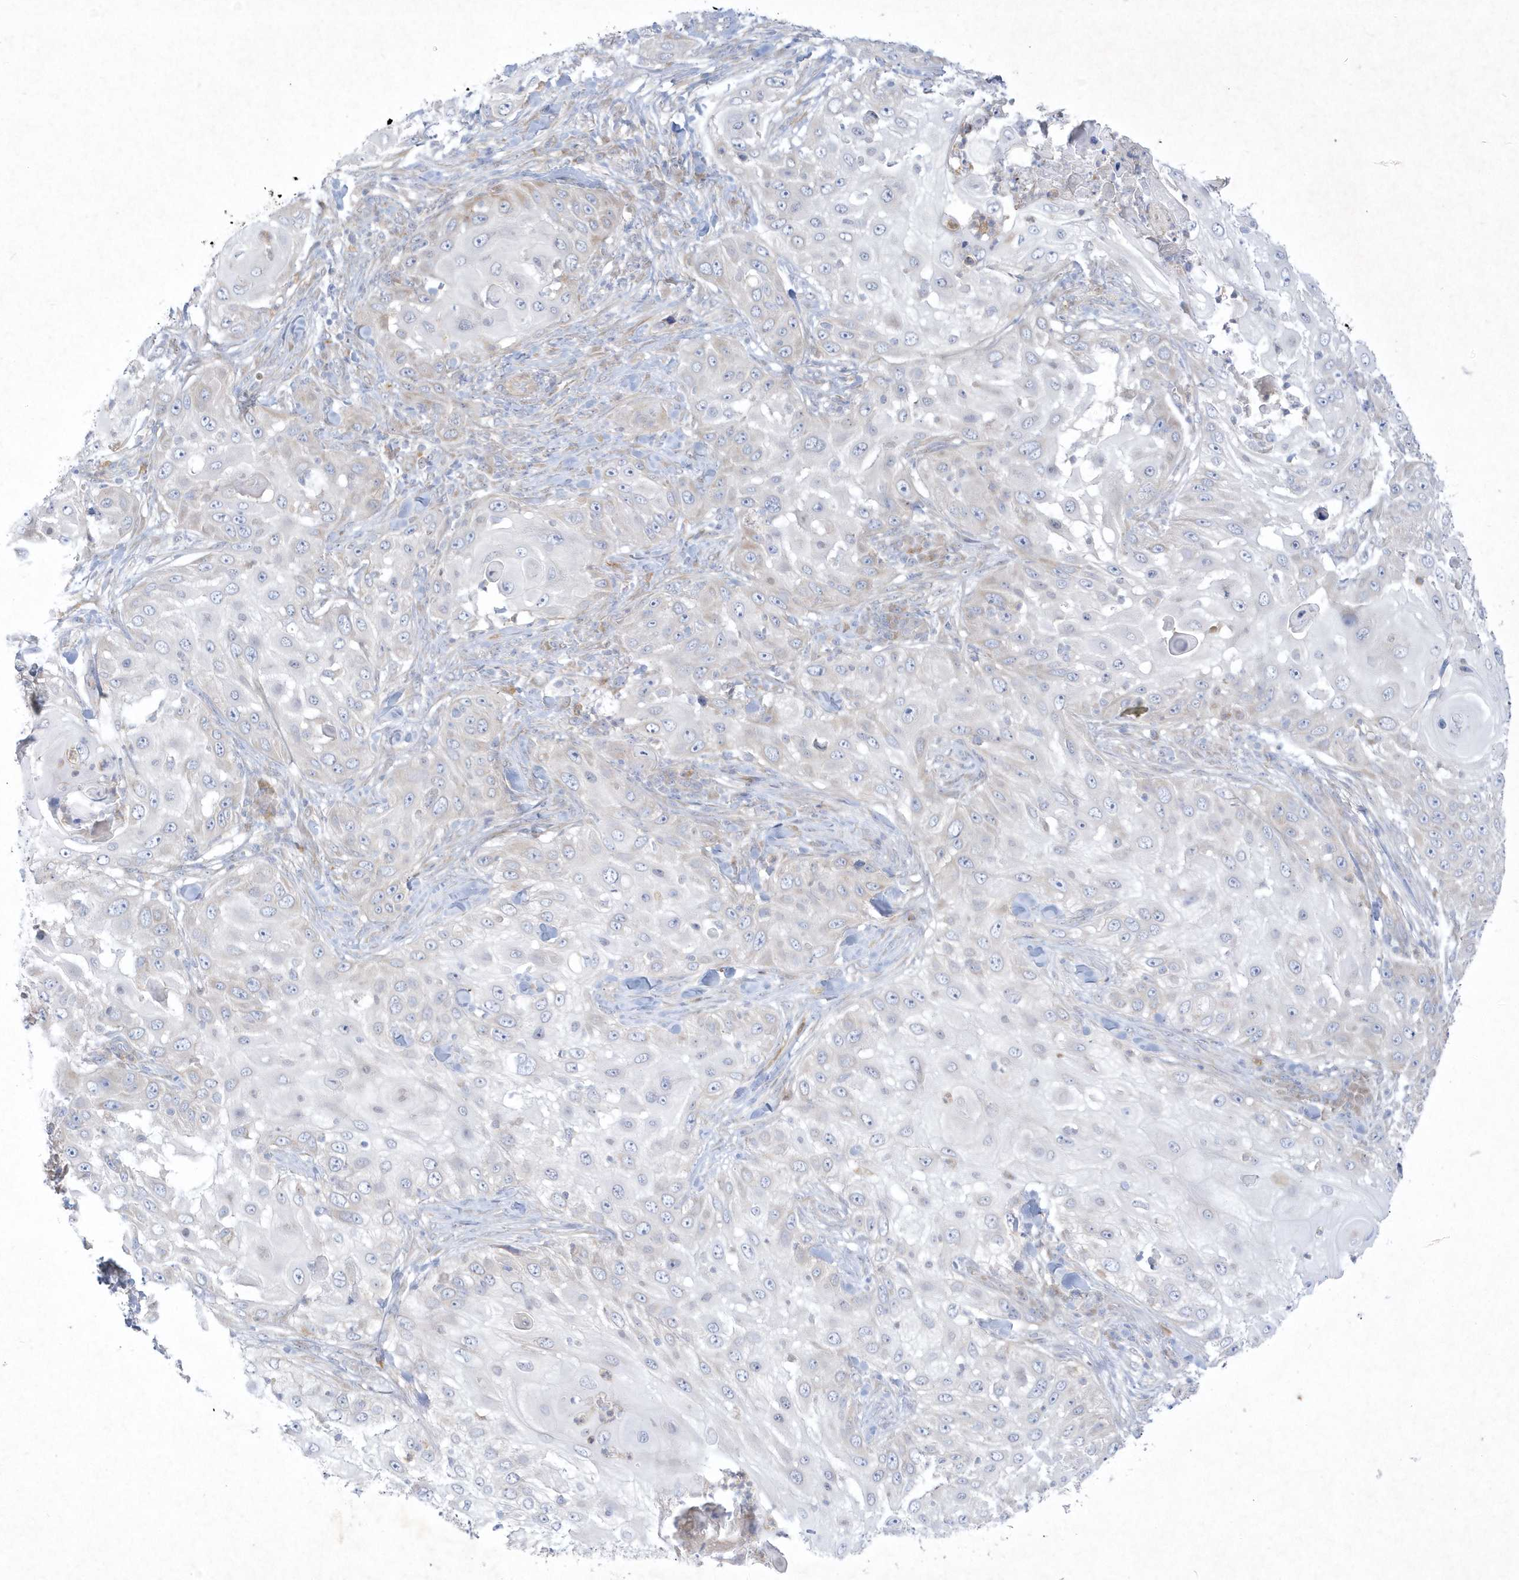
{"staining": {"intensity": "negative", "quantity": "none", "location": "none"}, "tissue": "skin cancer", "cell_type": "Tumor cells", "image_type": "cancer", "snomed": [{"axis": "morphology", "description": "Squamous cell carcinoma, NOS"}, {"axis": "topography", "description": "Skin"}], "caption": "Immunohistochemical staining of human skin squamous cell carcinoma displays no significant positivity in tumor cells.", "gene": "LARS1", "patient": {"sex": "female", "age": 44}}